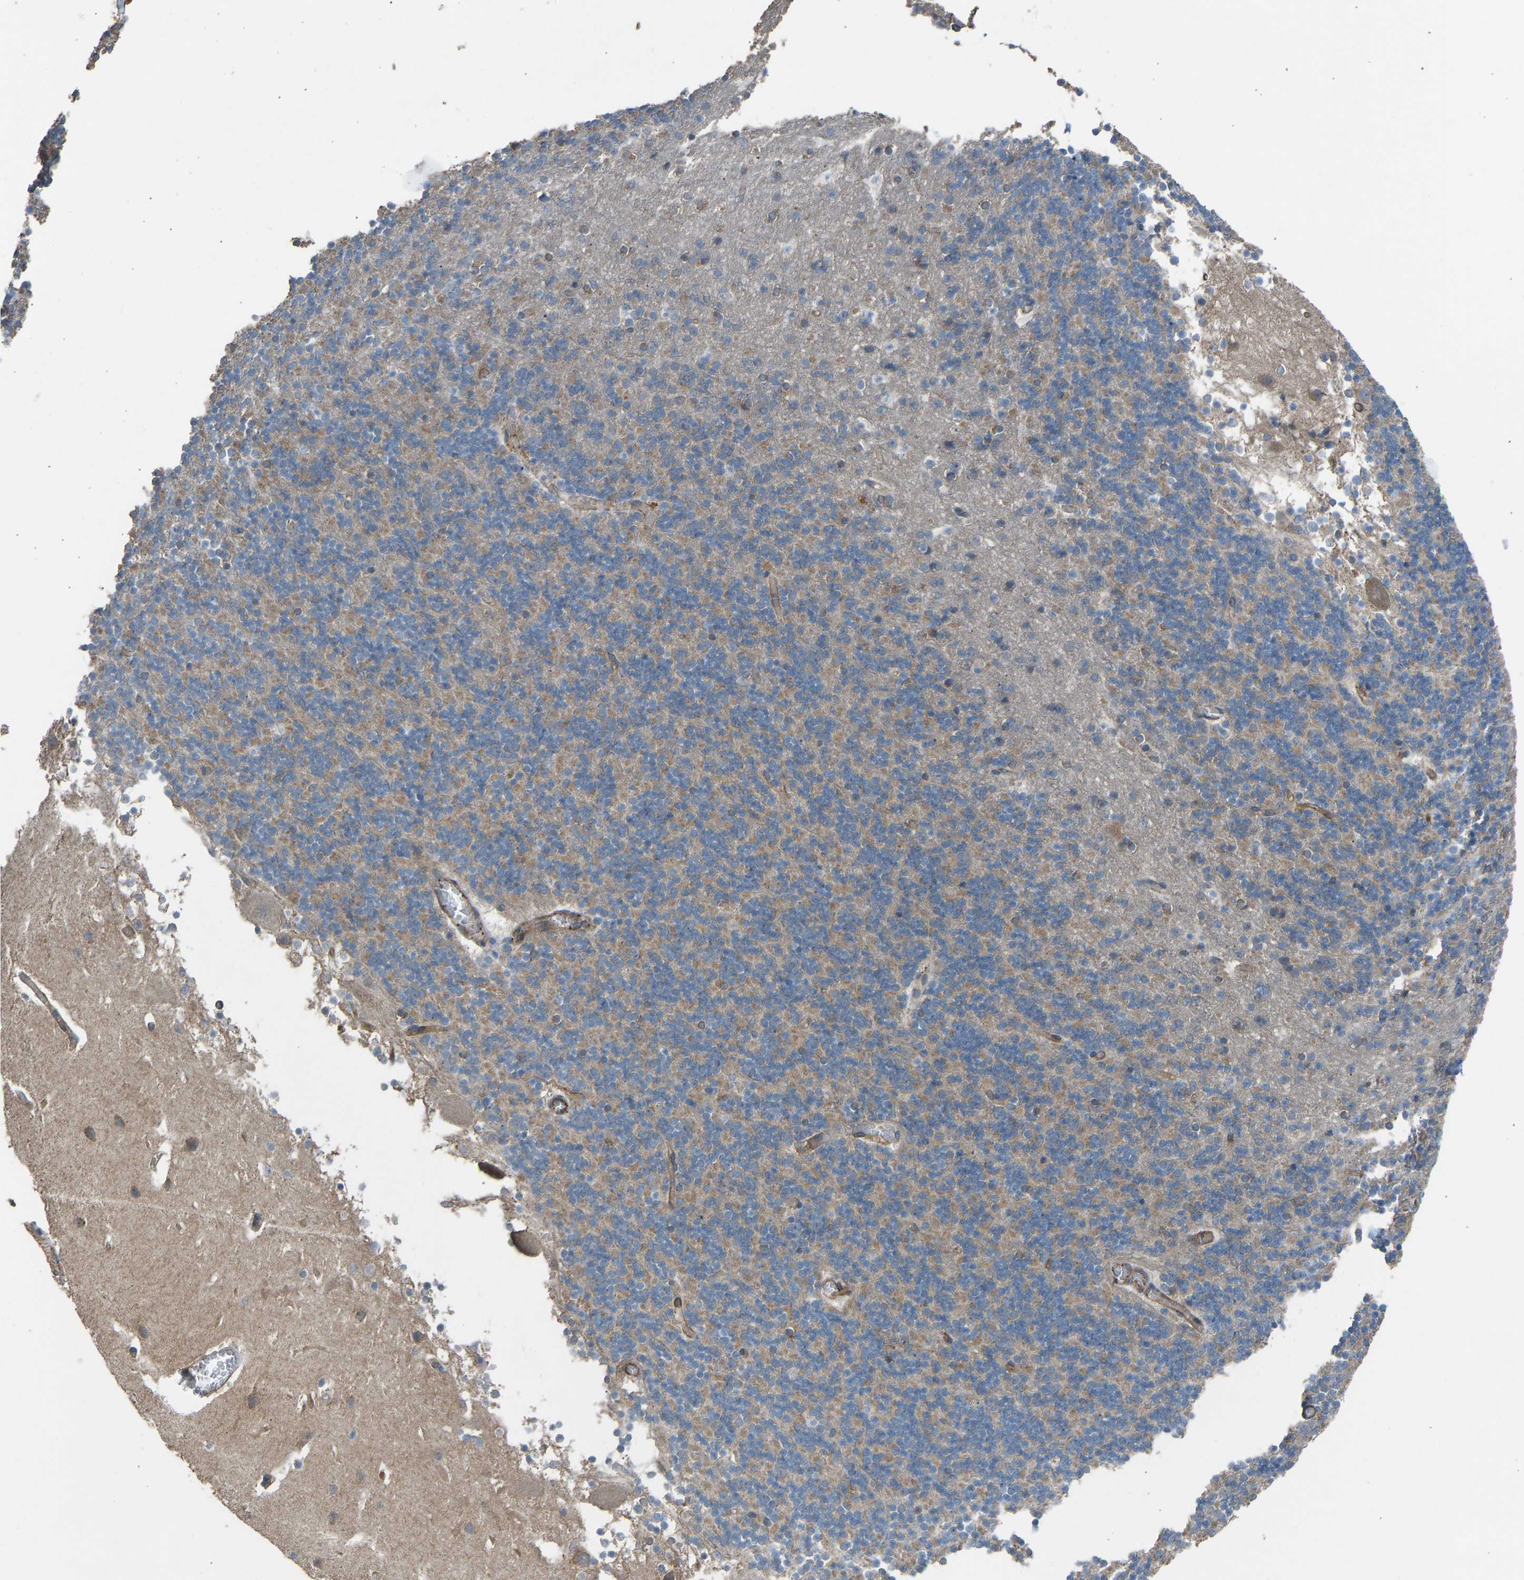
{"staining": {"intensity": "weak", "quantity": "25%-75%", "location": "cytoplasmic/membranous"}, "tissue": "cerebellum", "cell_type": "Cells in granular layer", "image_type": "normal", "snomed": [{"axis": "morphology", "description": "Normal tissue, NOS"}, {"axis": "topography", "description": "Cerebellum"}], "caption": "The histopathology image reveals staining of normal cerebellum, revealing weak cytoplasmic/membranous protein expression (brown color) within cells in granular layer. (brown staining indicates protein expression, while blue staining denotes nuclei).", "gene": "SLC43A1", "patient": {"sex": "male", "age": 45}}